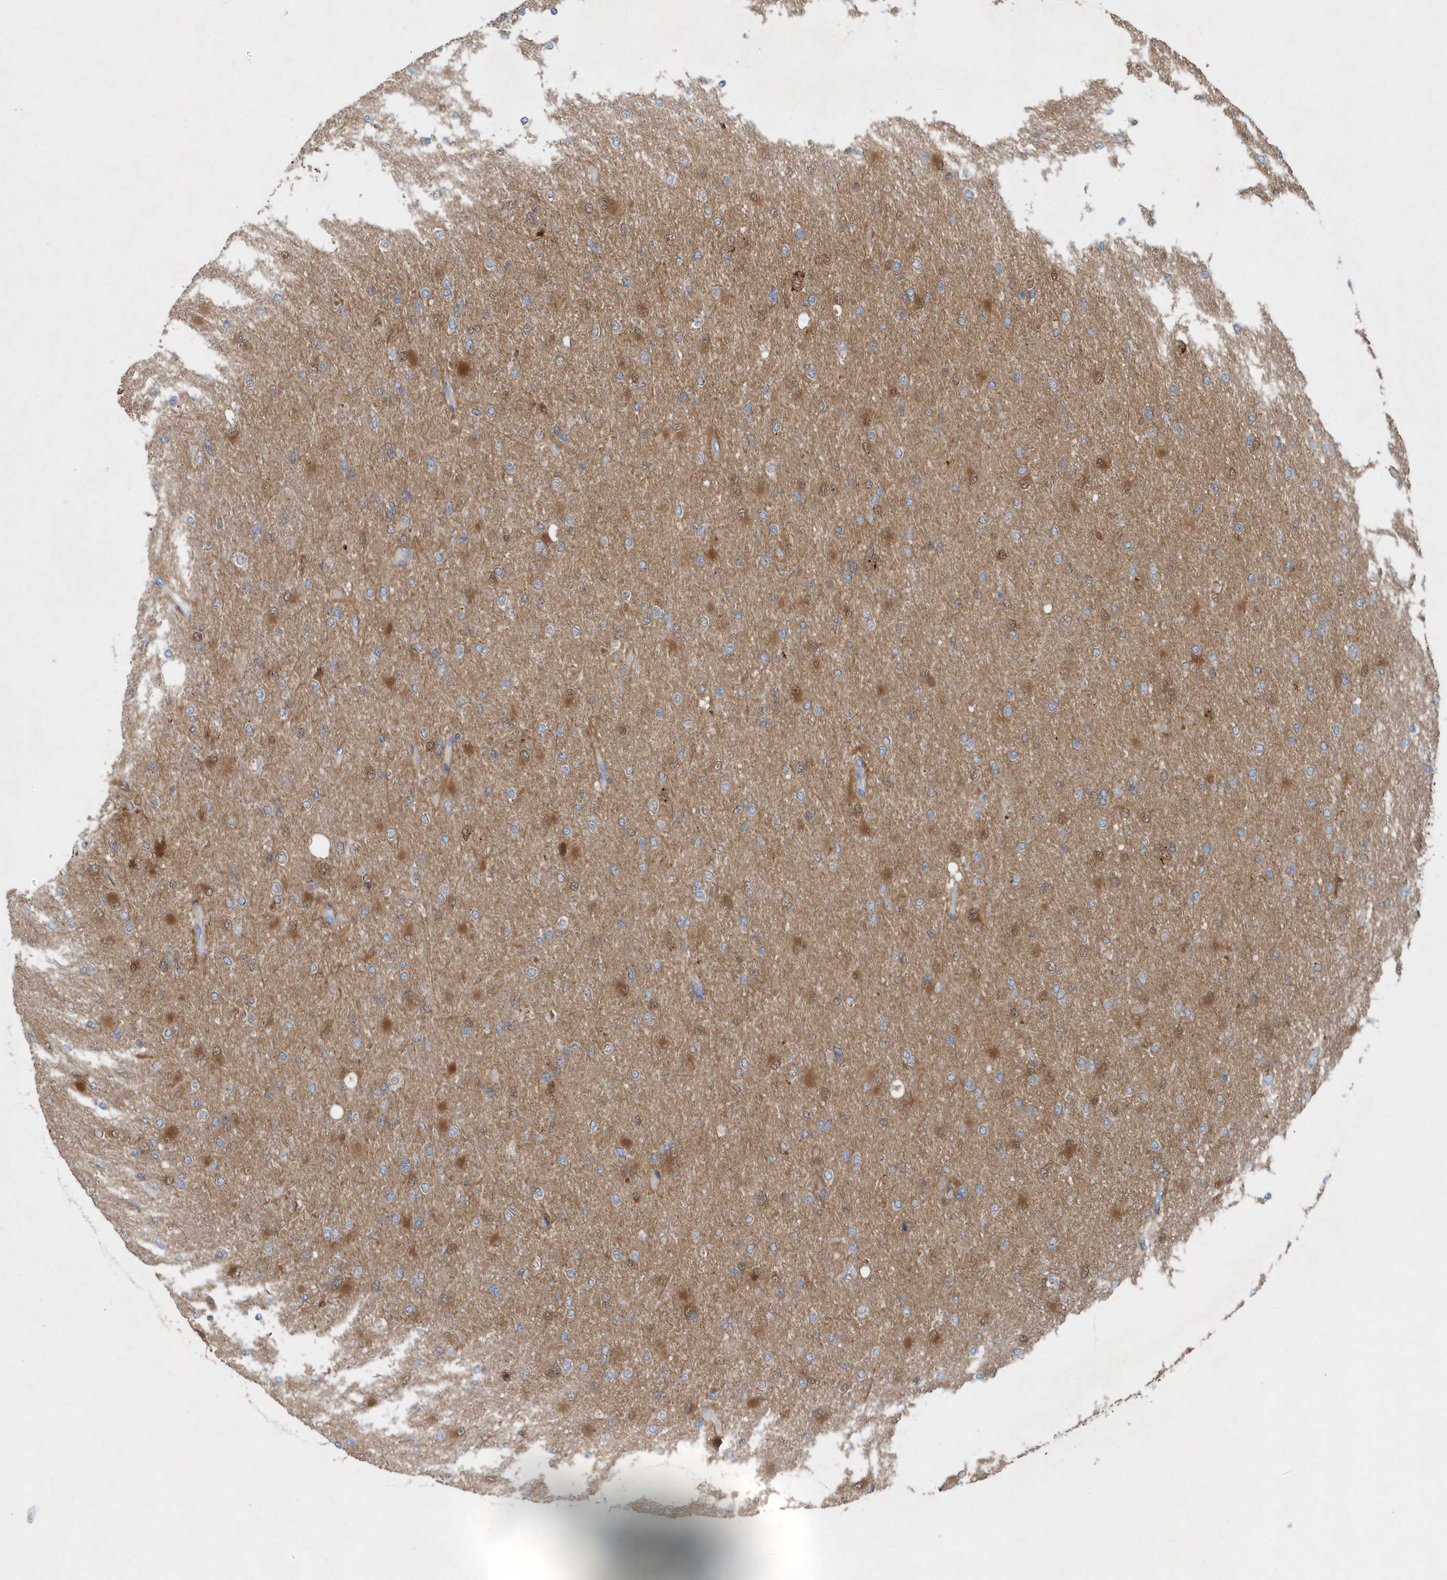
{"staining": {"intensity": "negative", "quantity": "none", "location": "none"}, "tissue": "glioma", "cell_type": "Tumor cells", "image_type": "cancer", "snomed": [{"axis": "morphology", "description": "Glioma, malignant, High grade"}, {"axis": "topography", "description": "Cerebral cortex"}], "caption": "There is no significant staining in tumor cells of glioma.", "gene": "PFN2", "patient": {"sex": "female", "age": 36}}